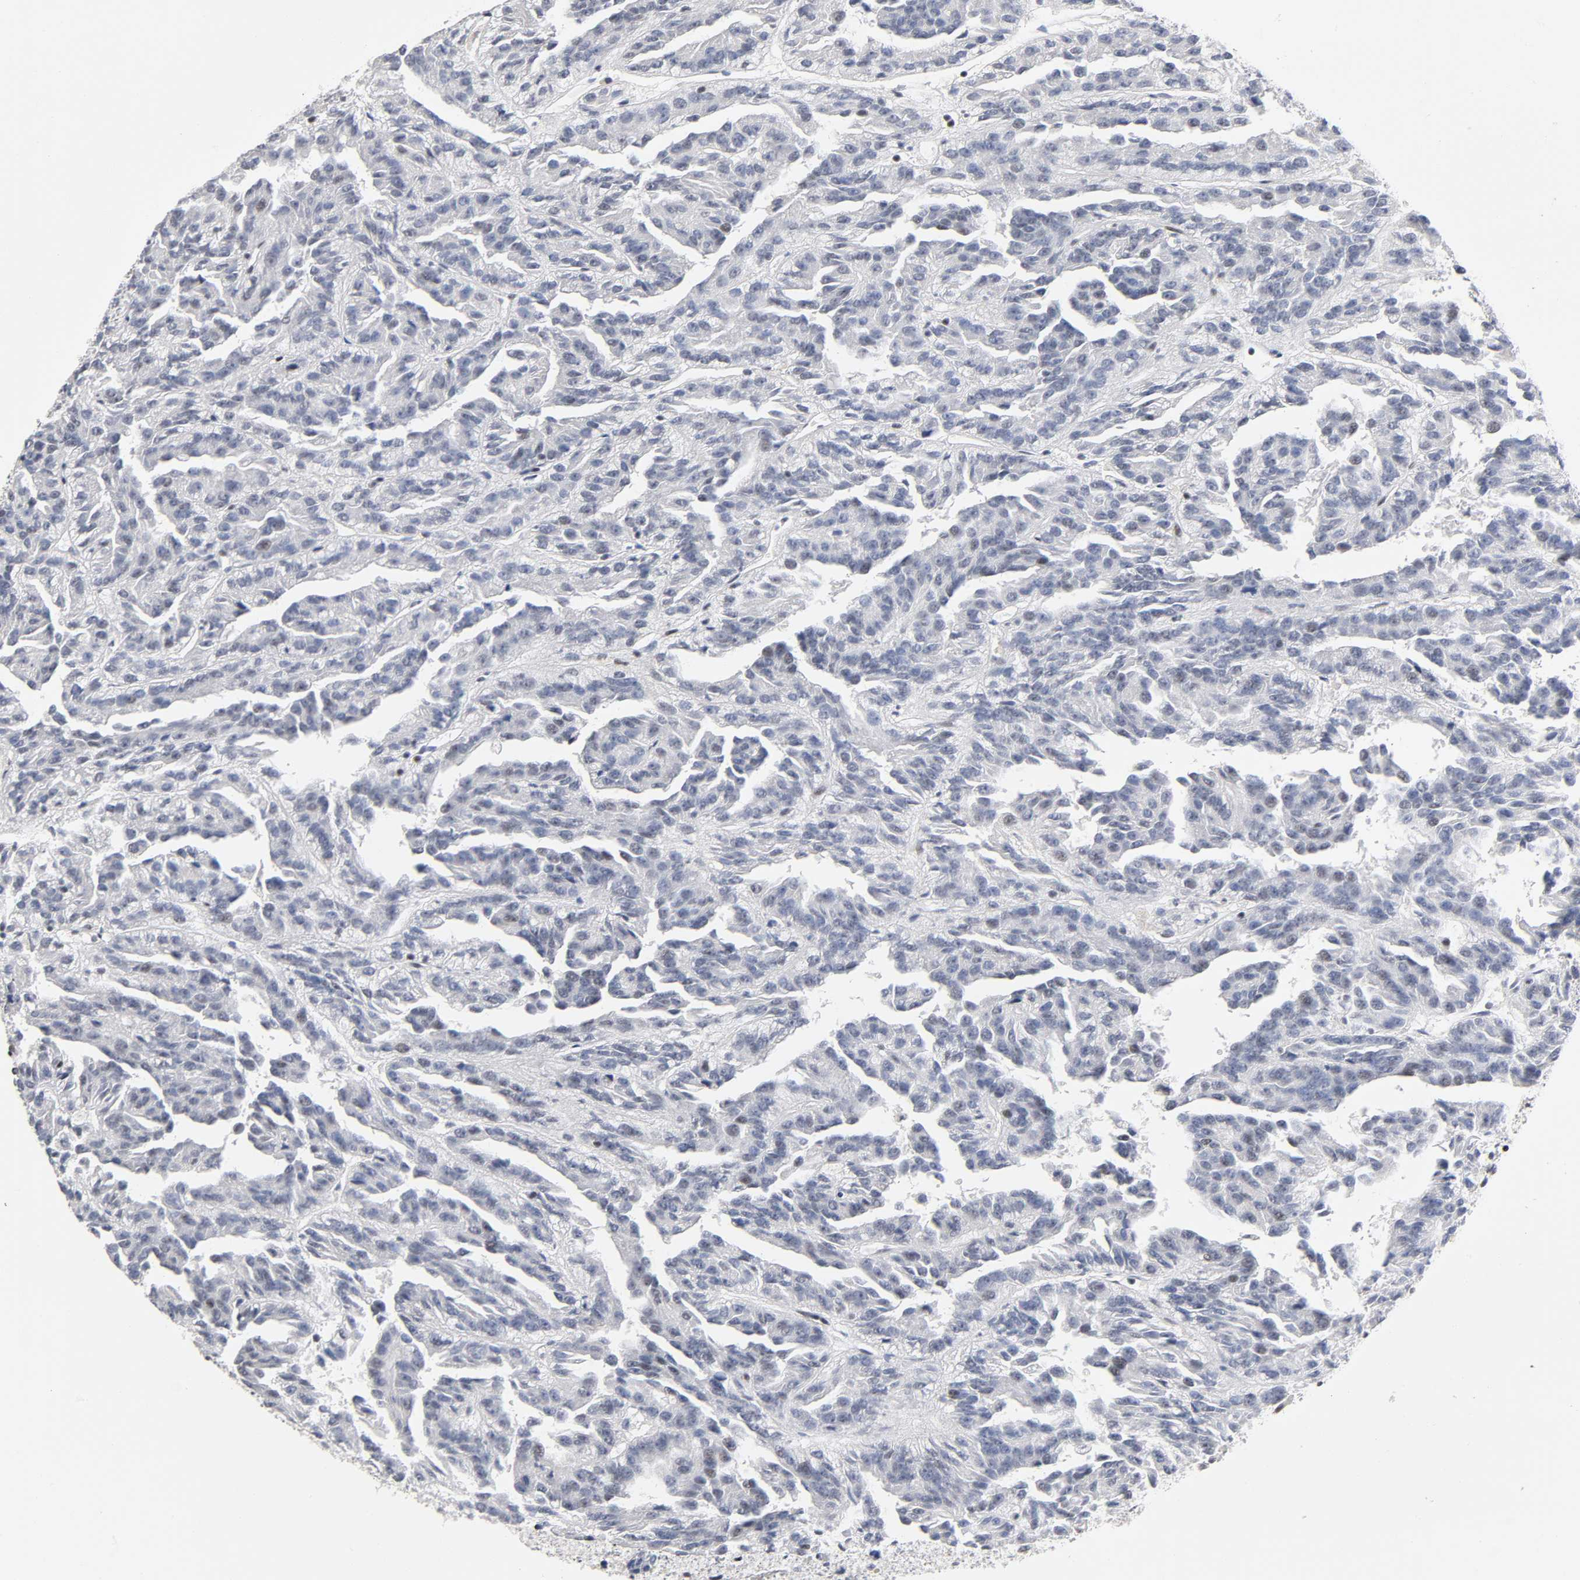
{"staining": {"intensity": "negative", "quantity": "none", "location": "none"}, "tissue": "renal cancer", "cell_type": "Tumor cells", "image_type": "cancer", "snomed": [{"axis": "morphology", "description": "Adenocarcinoma, NOS"}, {"axis": "topography", "description": "Kidney"}], "caption": "Immunohistochemistry histopathology image of renal cancer (adenocarcinoma) stained for a protein (brown), which shows no staining in tumor cells.", "gene": "SP3", "patient": {"sex": "male", "age": 46}}